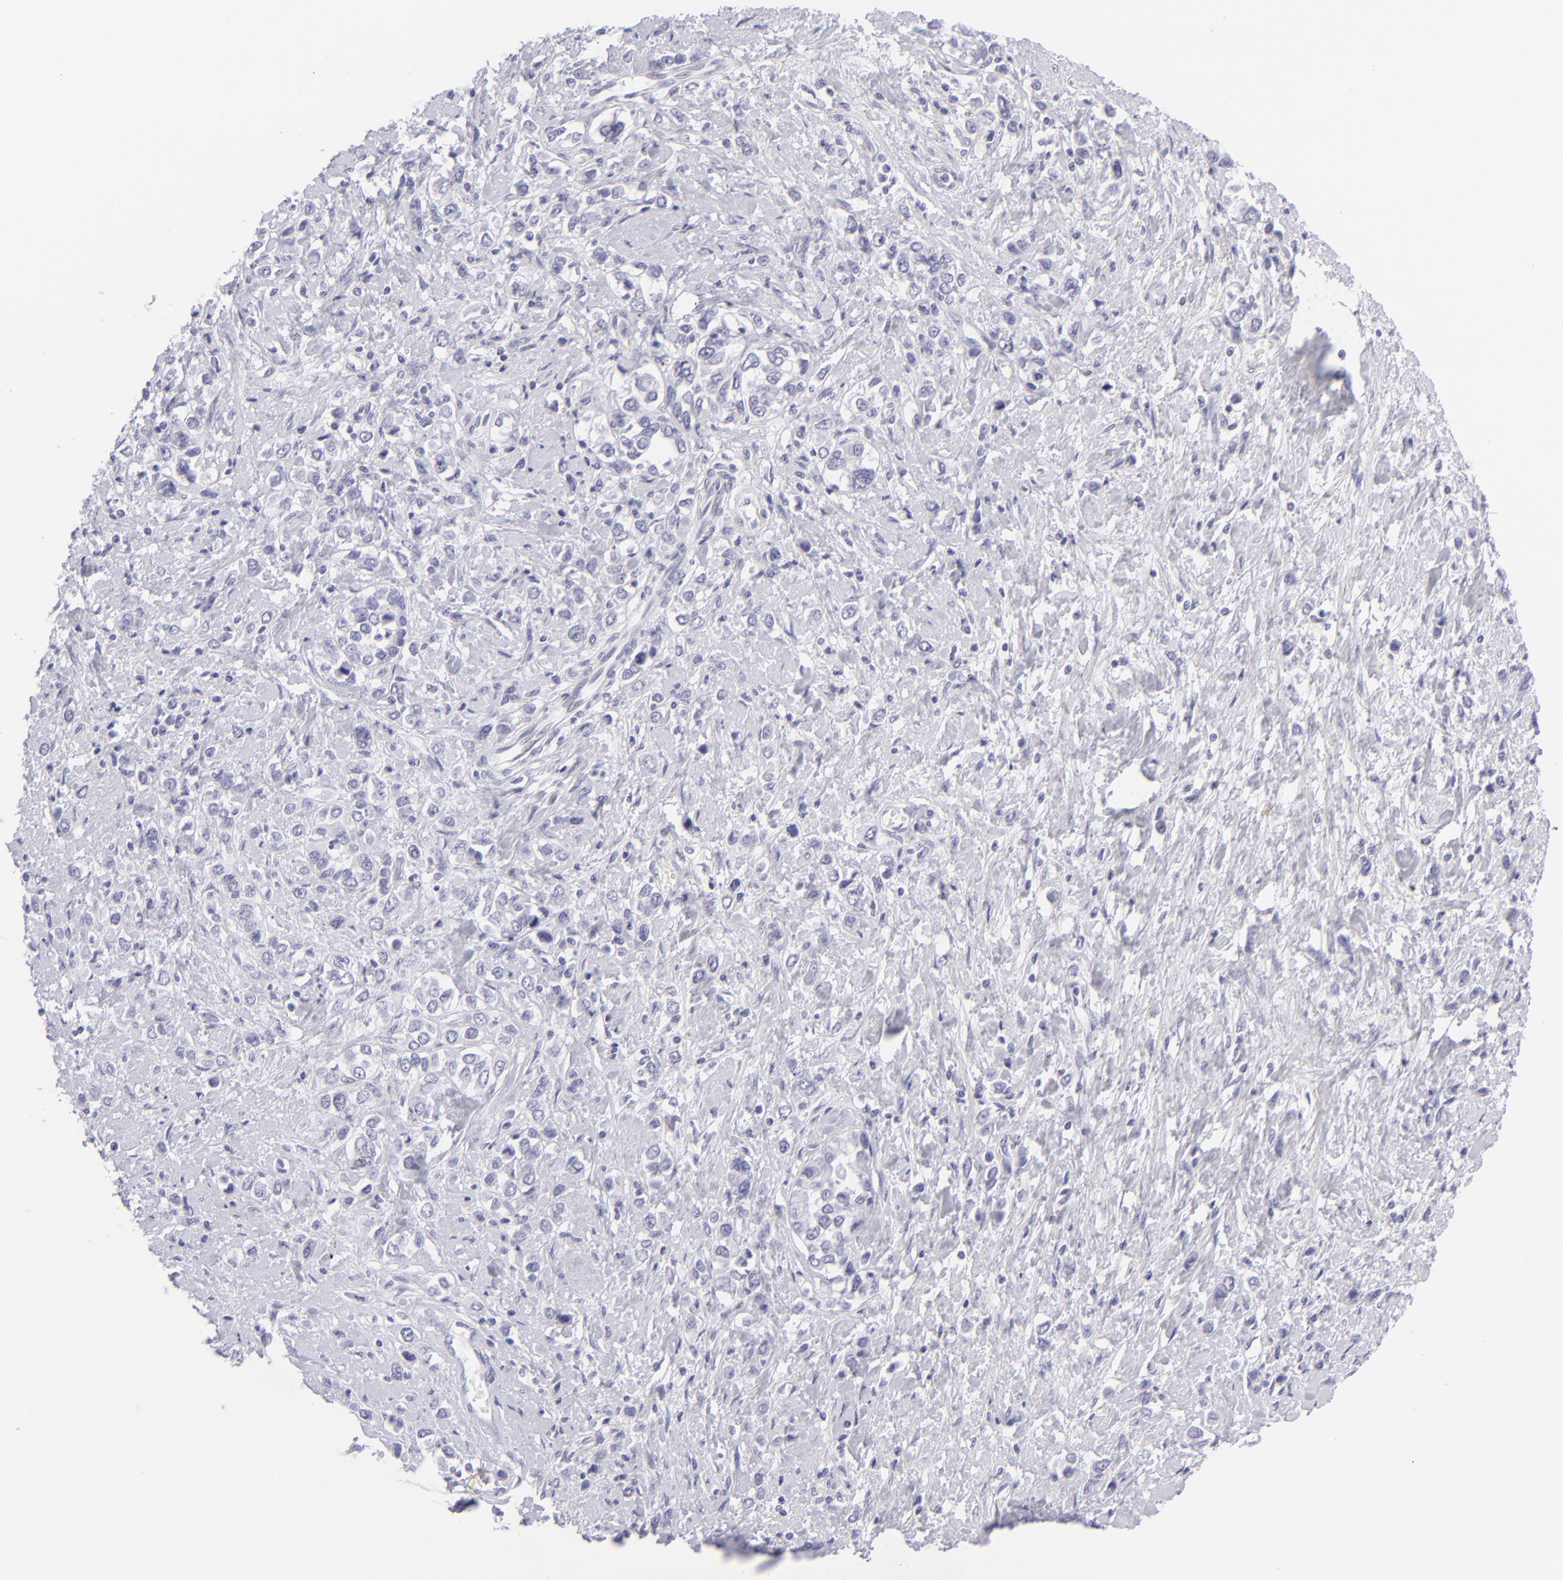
{"staining": {"intensity": "negative", "quantity": "none", "location": "none"}, "tissue": "stomach cancer", "cell_type": "Tumor cells", "image_type": "cancer", "snomed": [{"axis": "morphology", "description": "Adenocarcinoma, NOS"}, {"axis": "topography", "description": "Stomach, upper"}], "caption": "Immunohistochemical staining of adenocarcinoma (stomach) exhibits no significant staining in tumor cells. Brightfield microscopy of immunohistochemistry stained with DAB (3,3'-diaminobenzidine) (brown) and hematoxylin (blue), captured at high magnification.", "gene": "FCER2", "patient": {"sex": "male", "age": 76}}